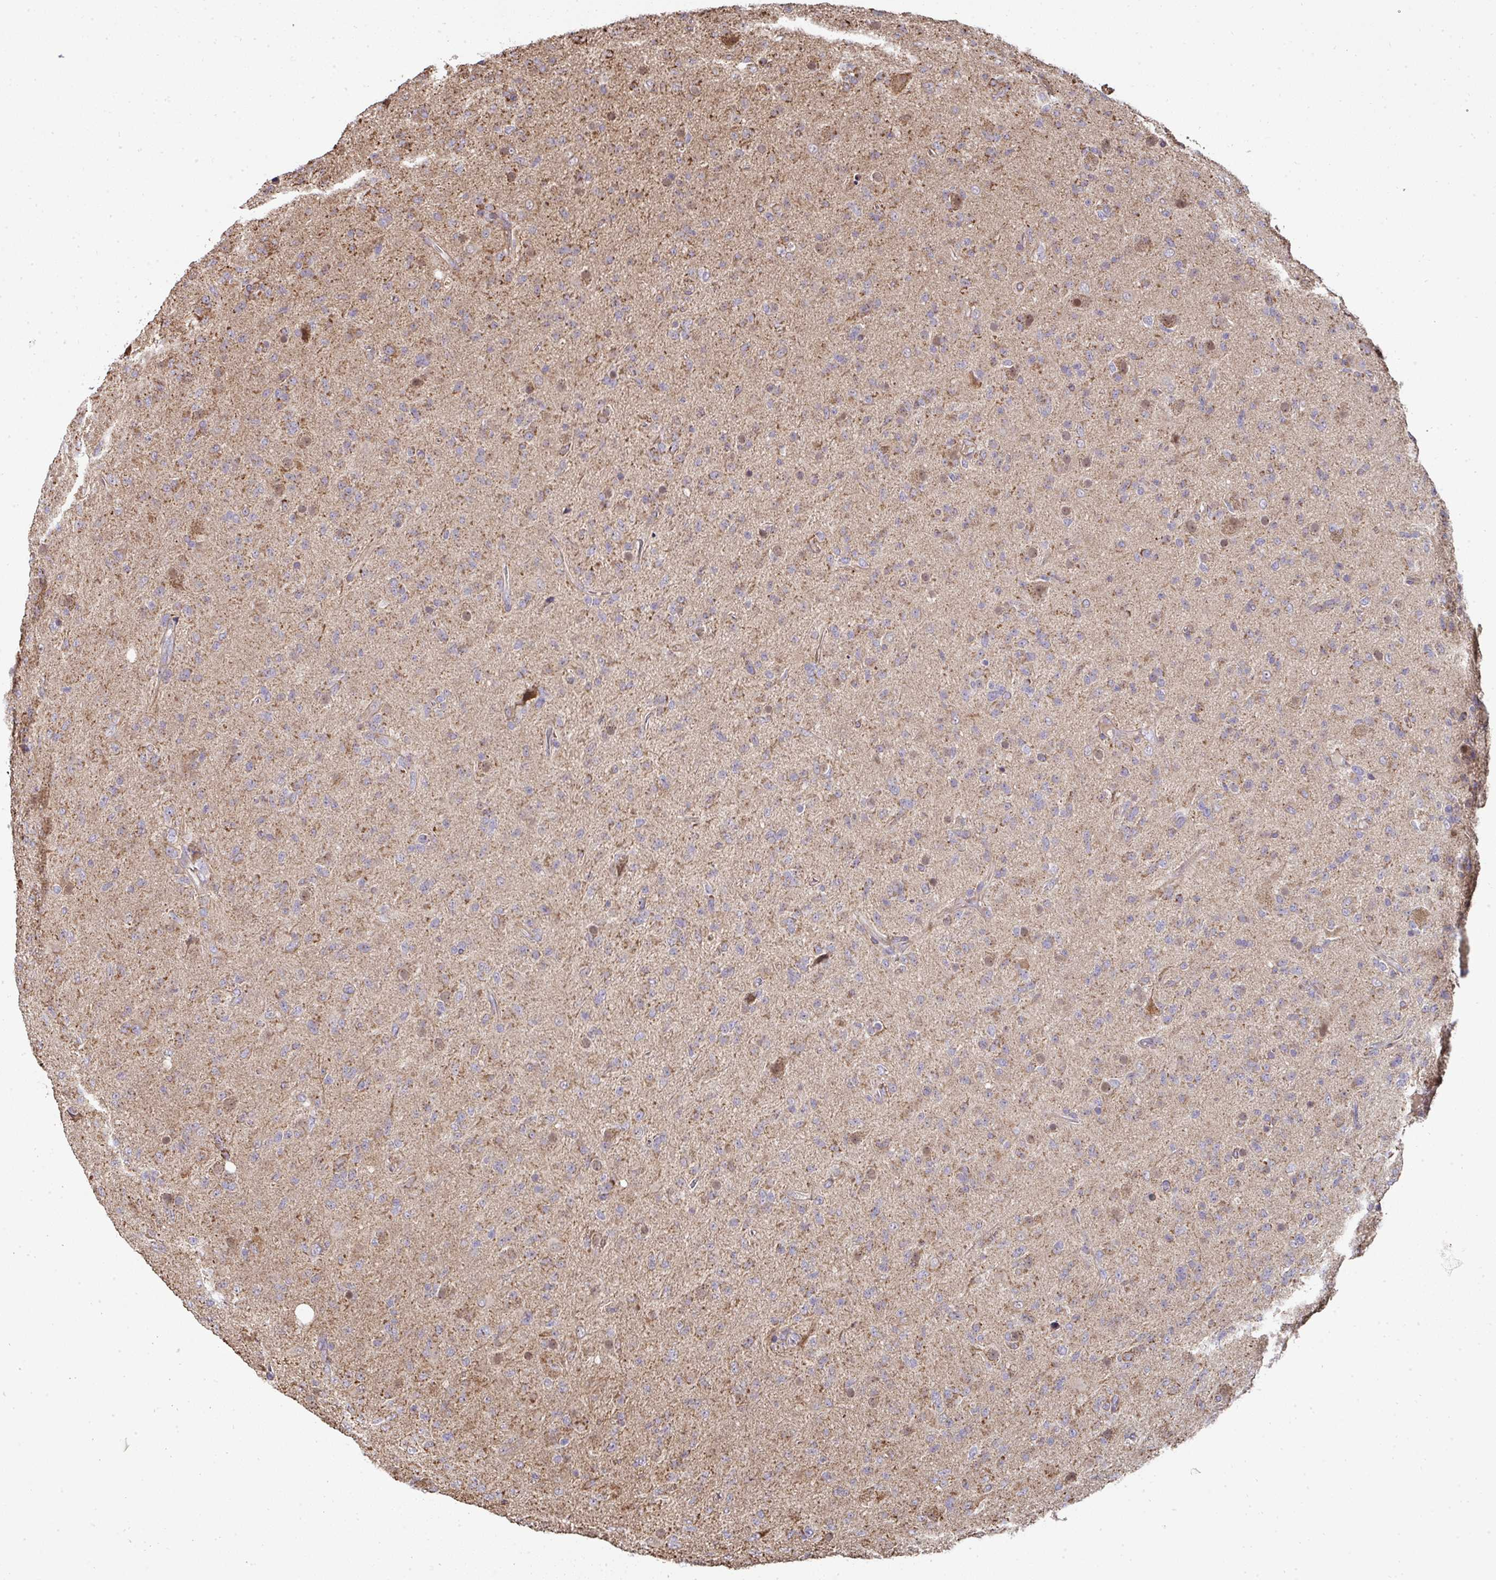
{"staining": {"intensity": "weak", "quantity": ">75%", "location": "cytoplasmic/membranous"}, "tissue": "glioma", "cell_type": "Tumor cells", "image_type": "cancer", "snomed": [{"axis": "morphology", "description": "Glioma, malignant, Low grade"}, {"axis": "topography", "description": "Brain"}], "caption": "This is an image of IHC staining of malignant low-grade glioma, which shows weak staining in the cytoplasmic/membranous of tumor cells.", "gene": "AGTPBP1", "patient": {"sex": "male", "age": 65}}